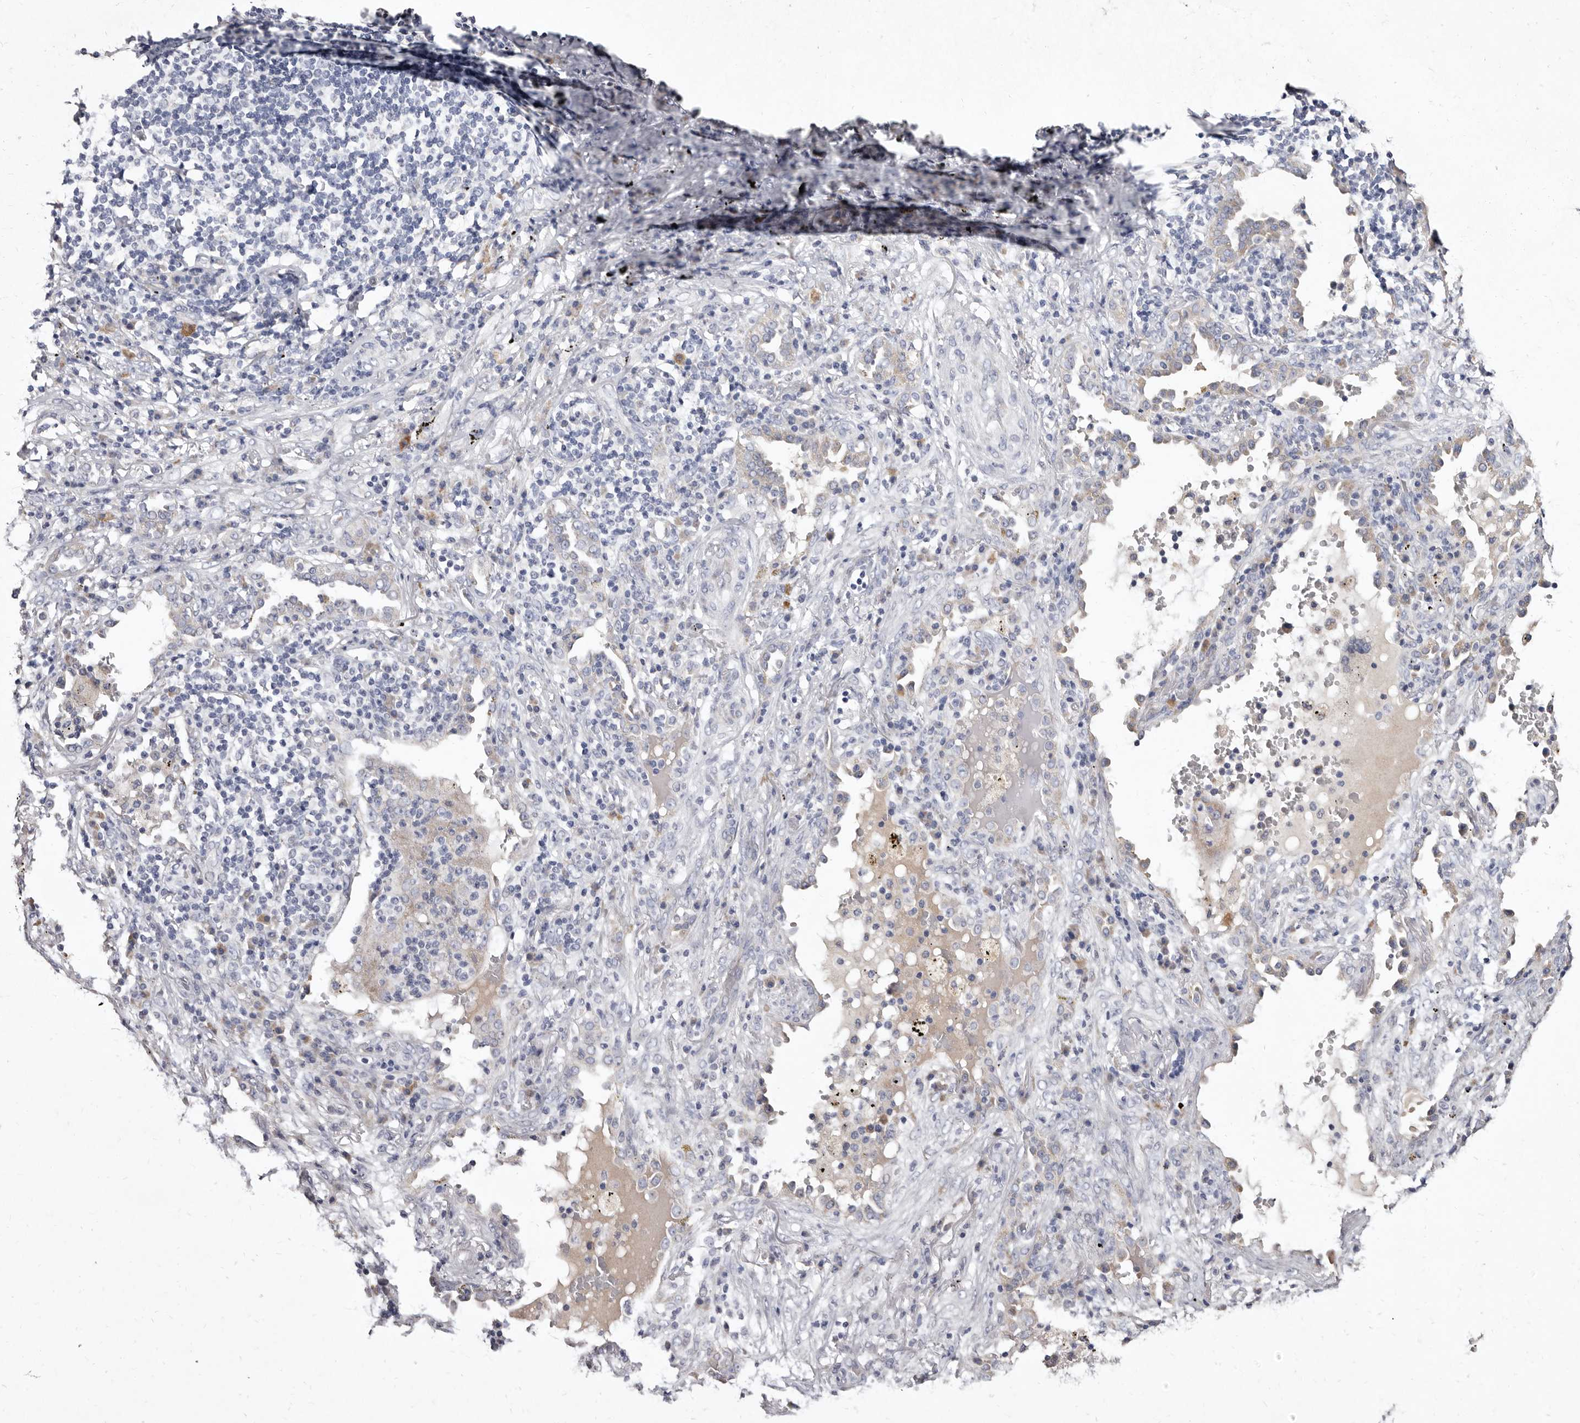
{"staining": {"intensity": "negative", "quantity": "none", "location": "none"}, "tissue": "lung cancer", "cell_type": "Tumor cells", "image_type": "cancer", "snomed": [{"axis": "morphology", "description": "Squamous cell carcinoma, NOS"}, {"axis": "topography", "description": "Lung"}], "caption": "Immunohistochemistry of human lung cancer shows no staining in tumor cells.", "gene": "CYP2E1", "patient": {"sex": "female", "age": 63}}